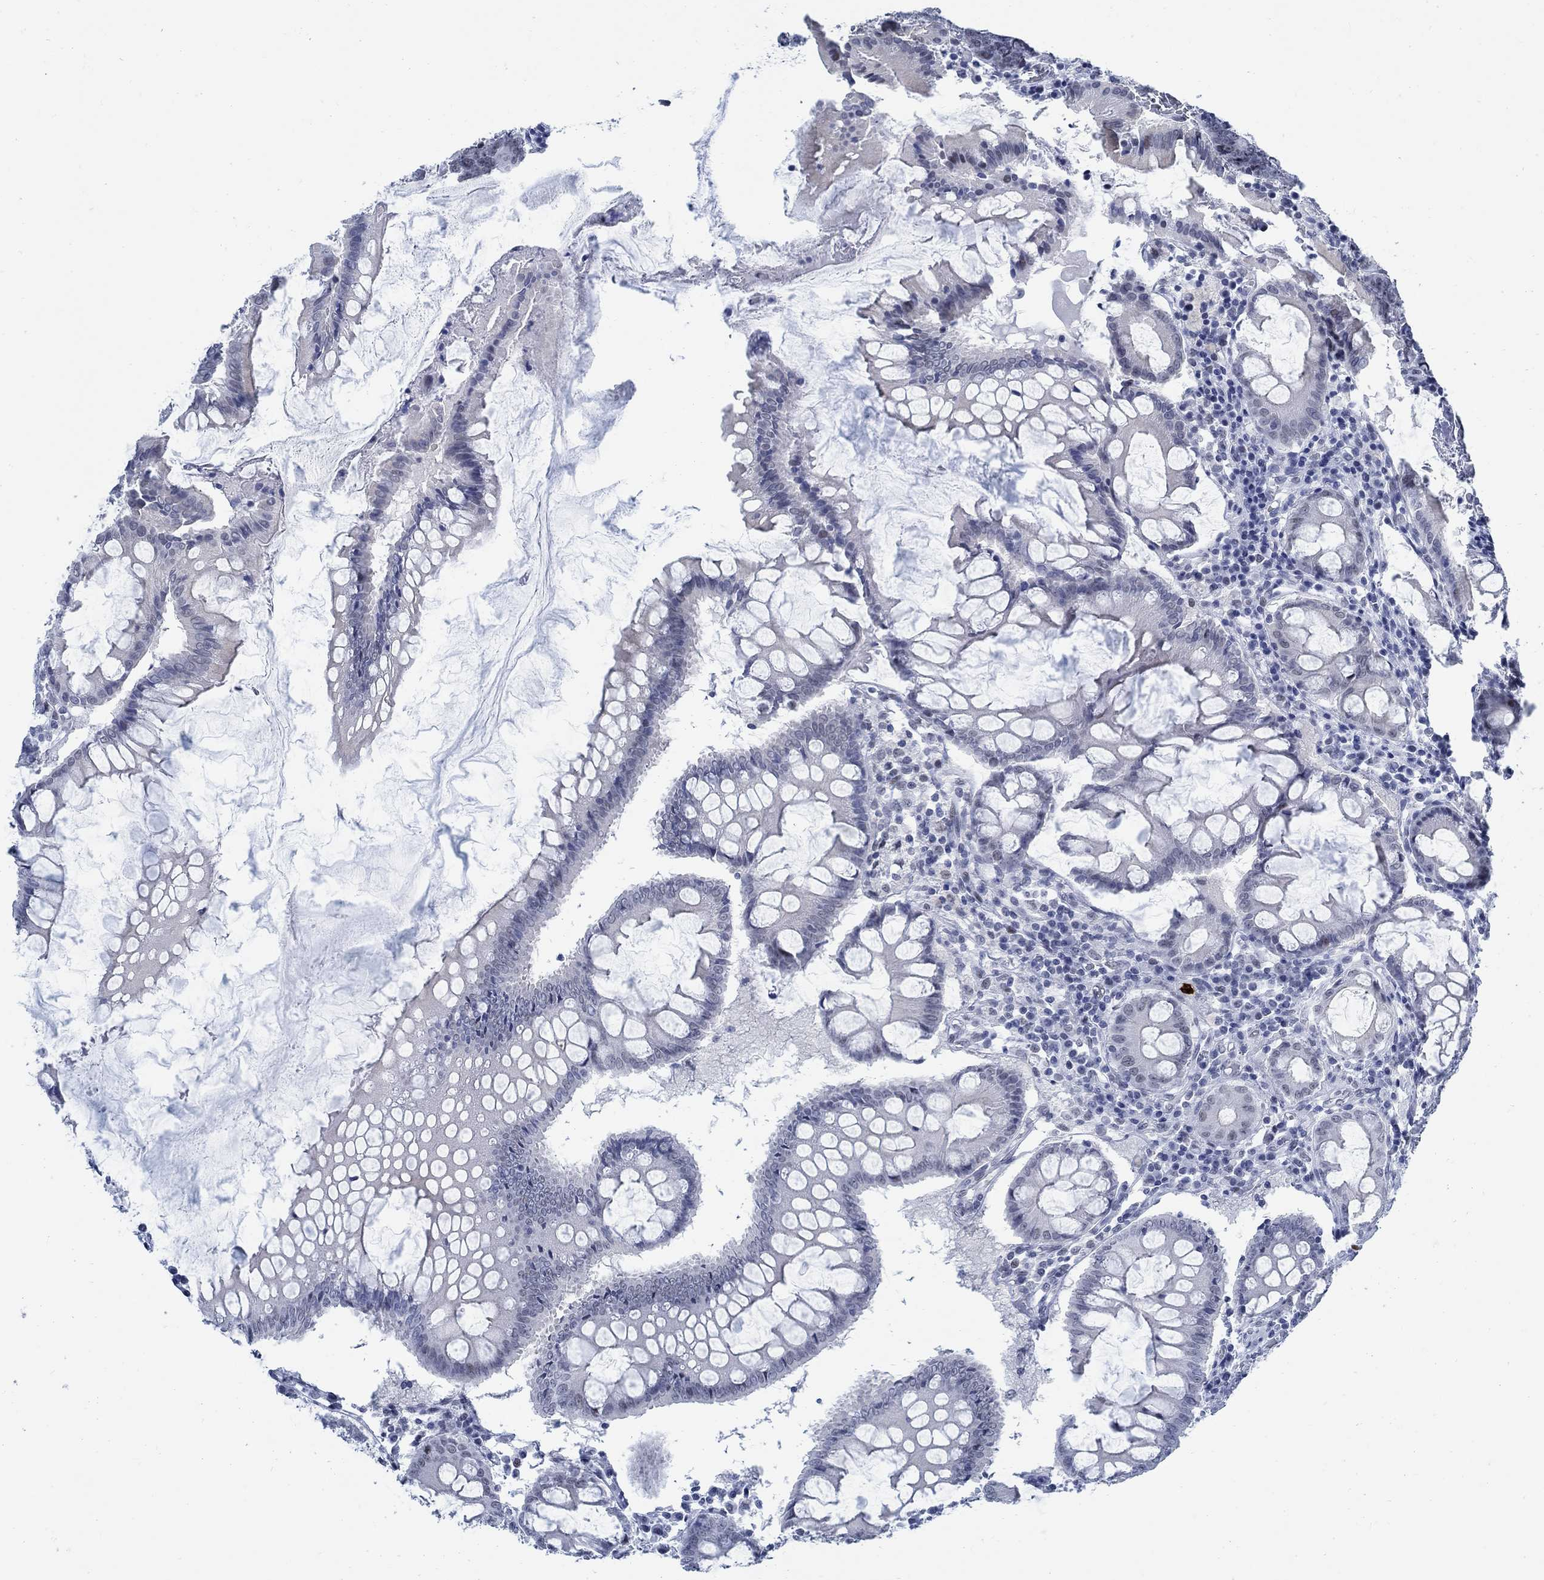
{"staining": {"intensity": "weak", "quantity": "<25%", "location": "nuclear"}, "tissue": "colorectal cancer", "cell_type": "Tumor cells", "image_type": "cancer", "snomed": [{"axis": "morphology", "description": "Adenocarcinoma, NOS"}, {"axis": "topography", "description": "Colon"}], "caption": "Human colorectal adenocarcinoma stained for a protein using IHC shows no positivity in tumor cells.", "gene": "DLK1", "patient": {"sex": "female", "age": 82}}